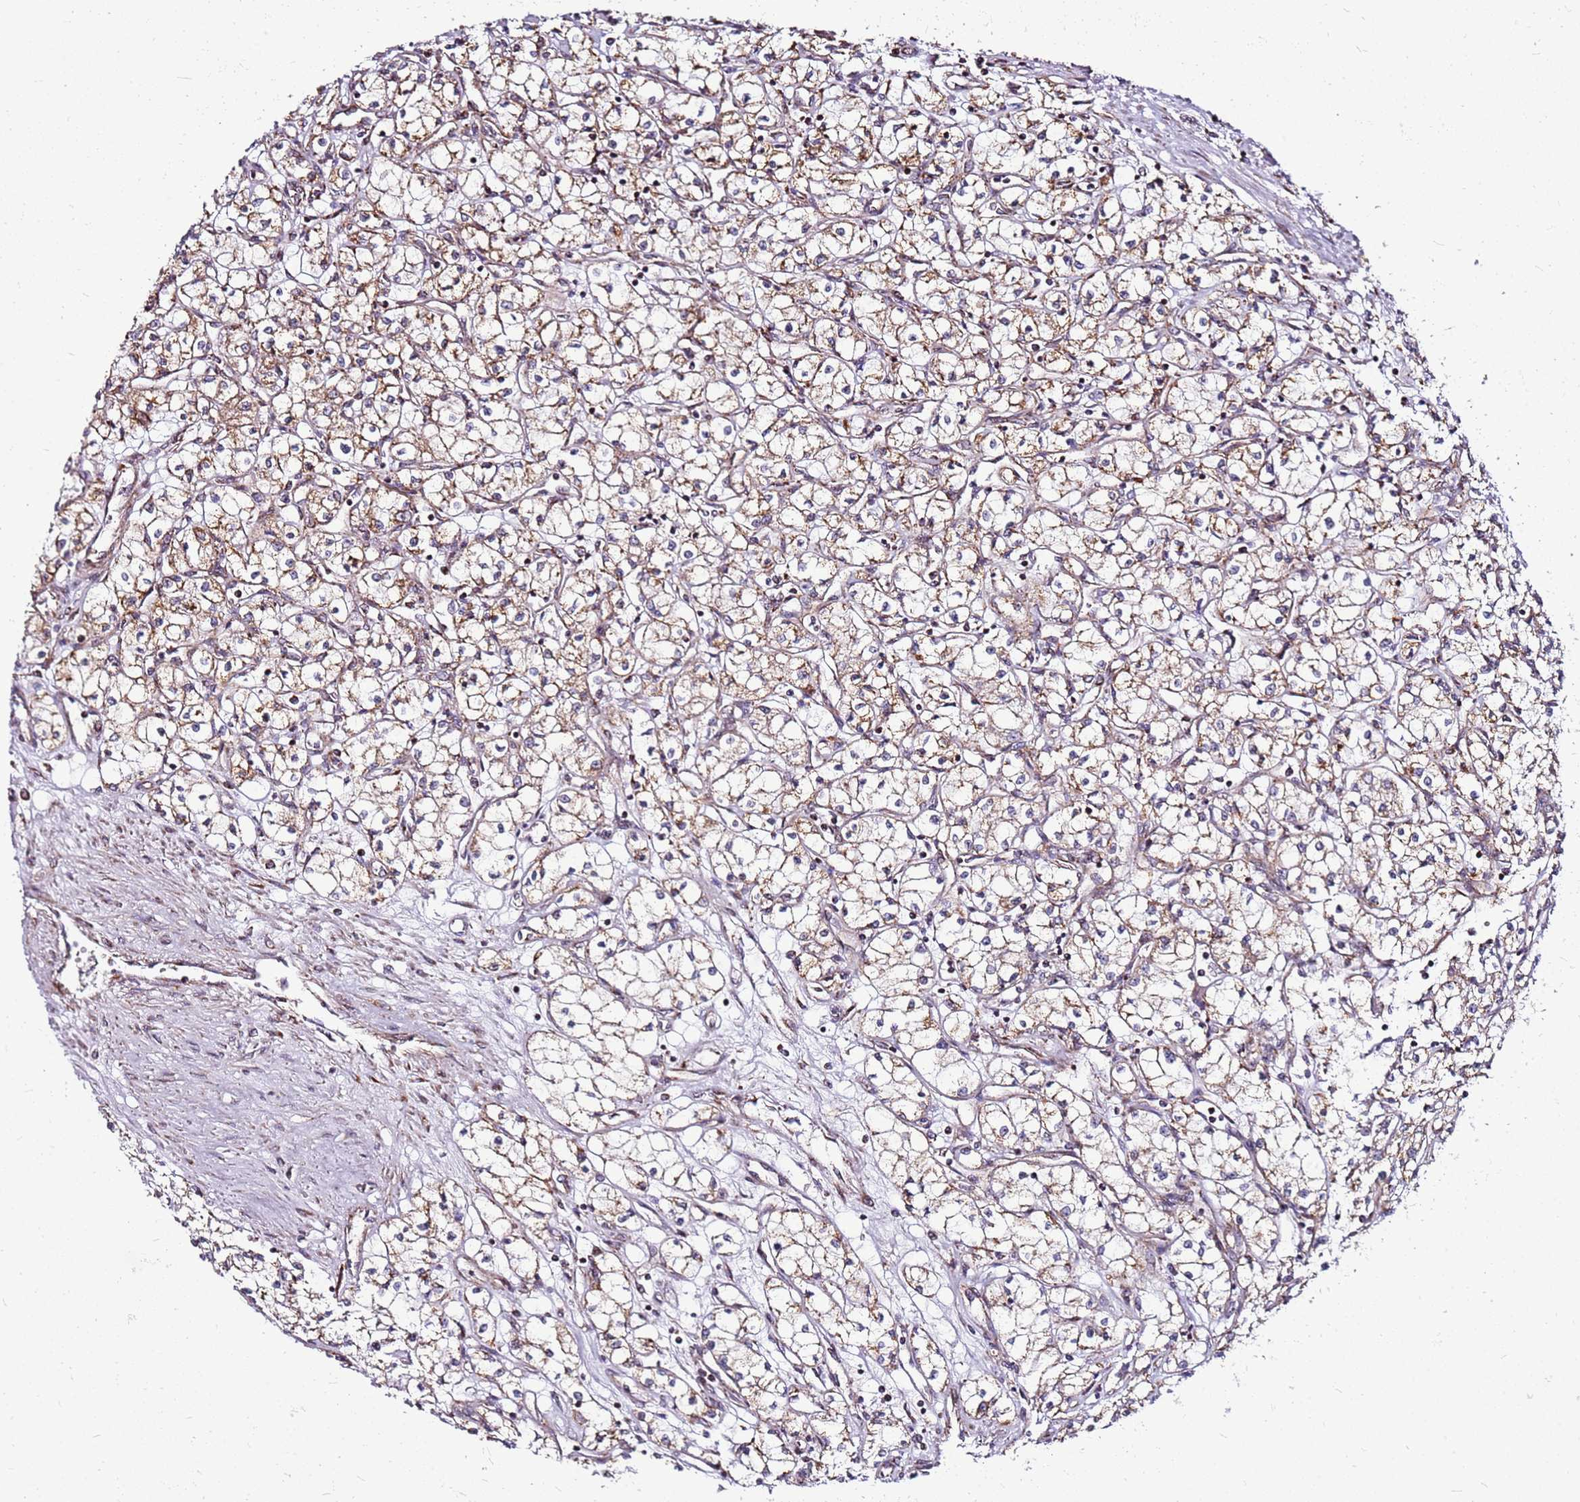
{"staining": {"intensity": "moderate", "quantity": ">75%", "location": "cytoplasmic/membranous"}, "tissue": "renal cancer", "cell_type": "Tumor cells", "image_type": "cancer", "snomed": [{"axis": "morphology", "description": "Adenocarcinoma, NOS"}, {"axis": "topography", "description": "Kidney"}], "caption": "Moderate cytoplasmic/membranous staining for a protein is seen in approximately >75% of tumor cells of adenocarcinoma (renal) using immunohistochemistry.", "gene": "OR51T1", "patient": {"sex": "male", "age": 59}}